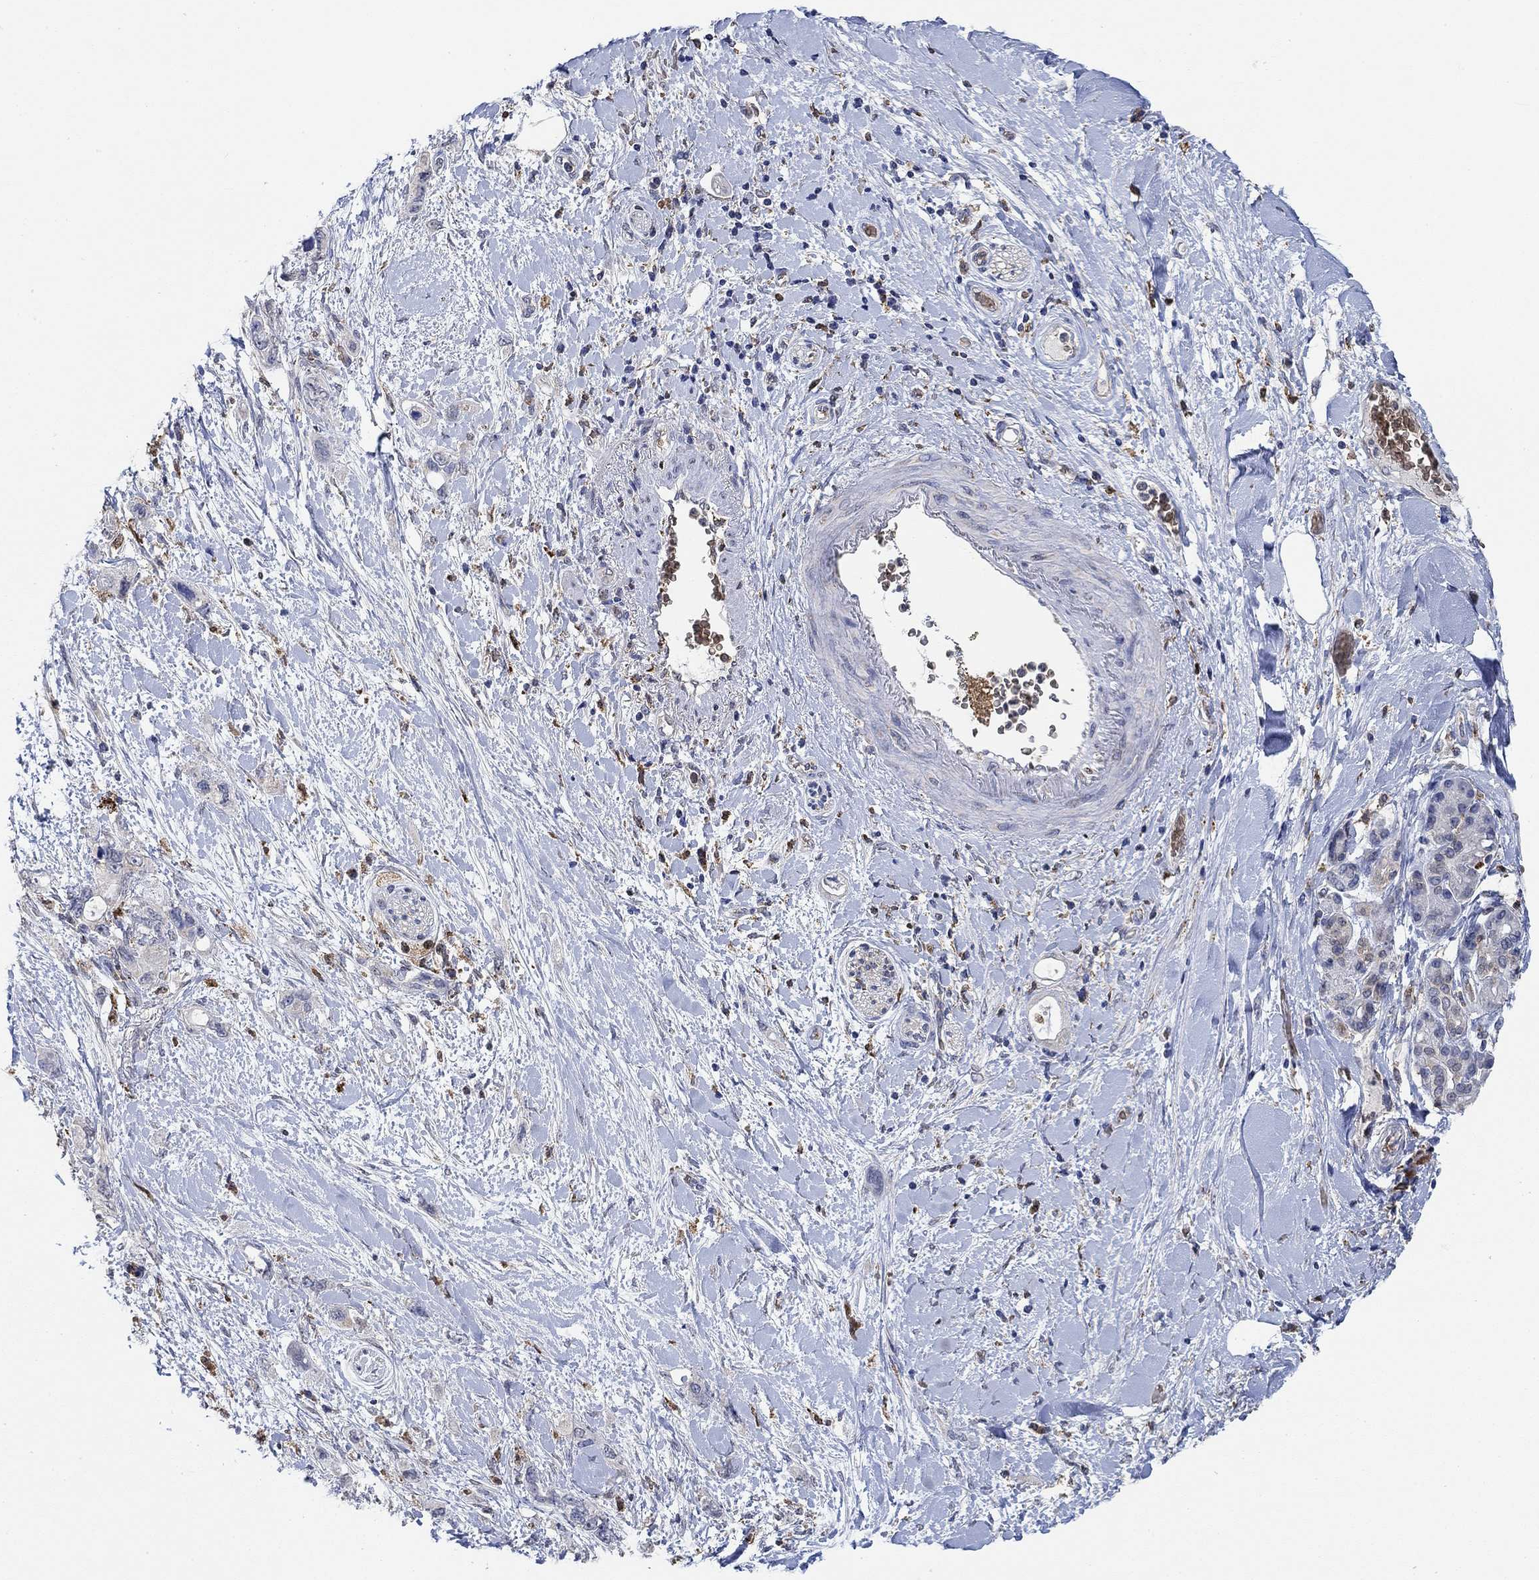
{"staining": {"intensity": "negative", "quantity": "none", "location": "none"}, "tissue": "pancreatic cancer", "cell_type": "Tumor cells", "image_type": "cancer", "snomed": [{"axis": "morphology", "description": "Adenocarcinoma, NOS"}, {"axis": "topography", "description": "Pancreas"}], "caption": "Tumor cells show no significant protein expression in pancreatic cancer.", "gene": "MPP1", "patient": {"sex": "female", "age": 56}}